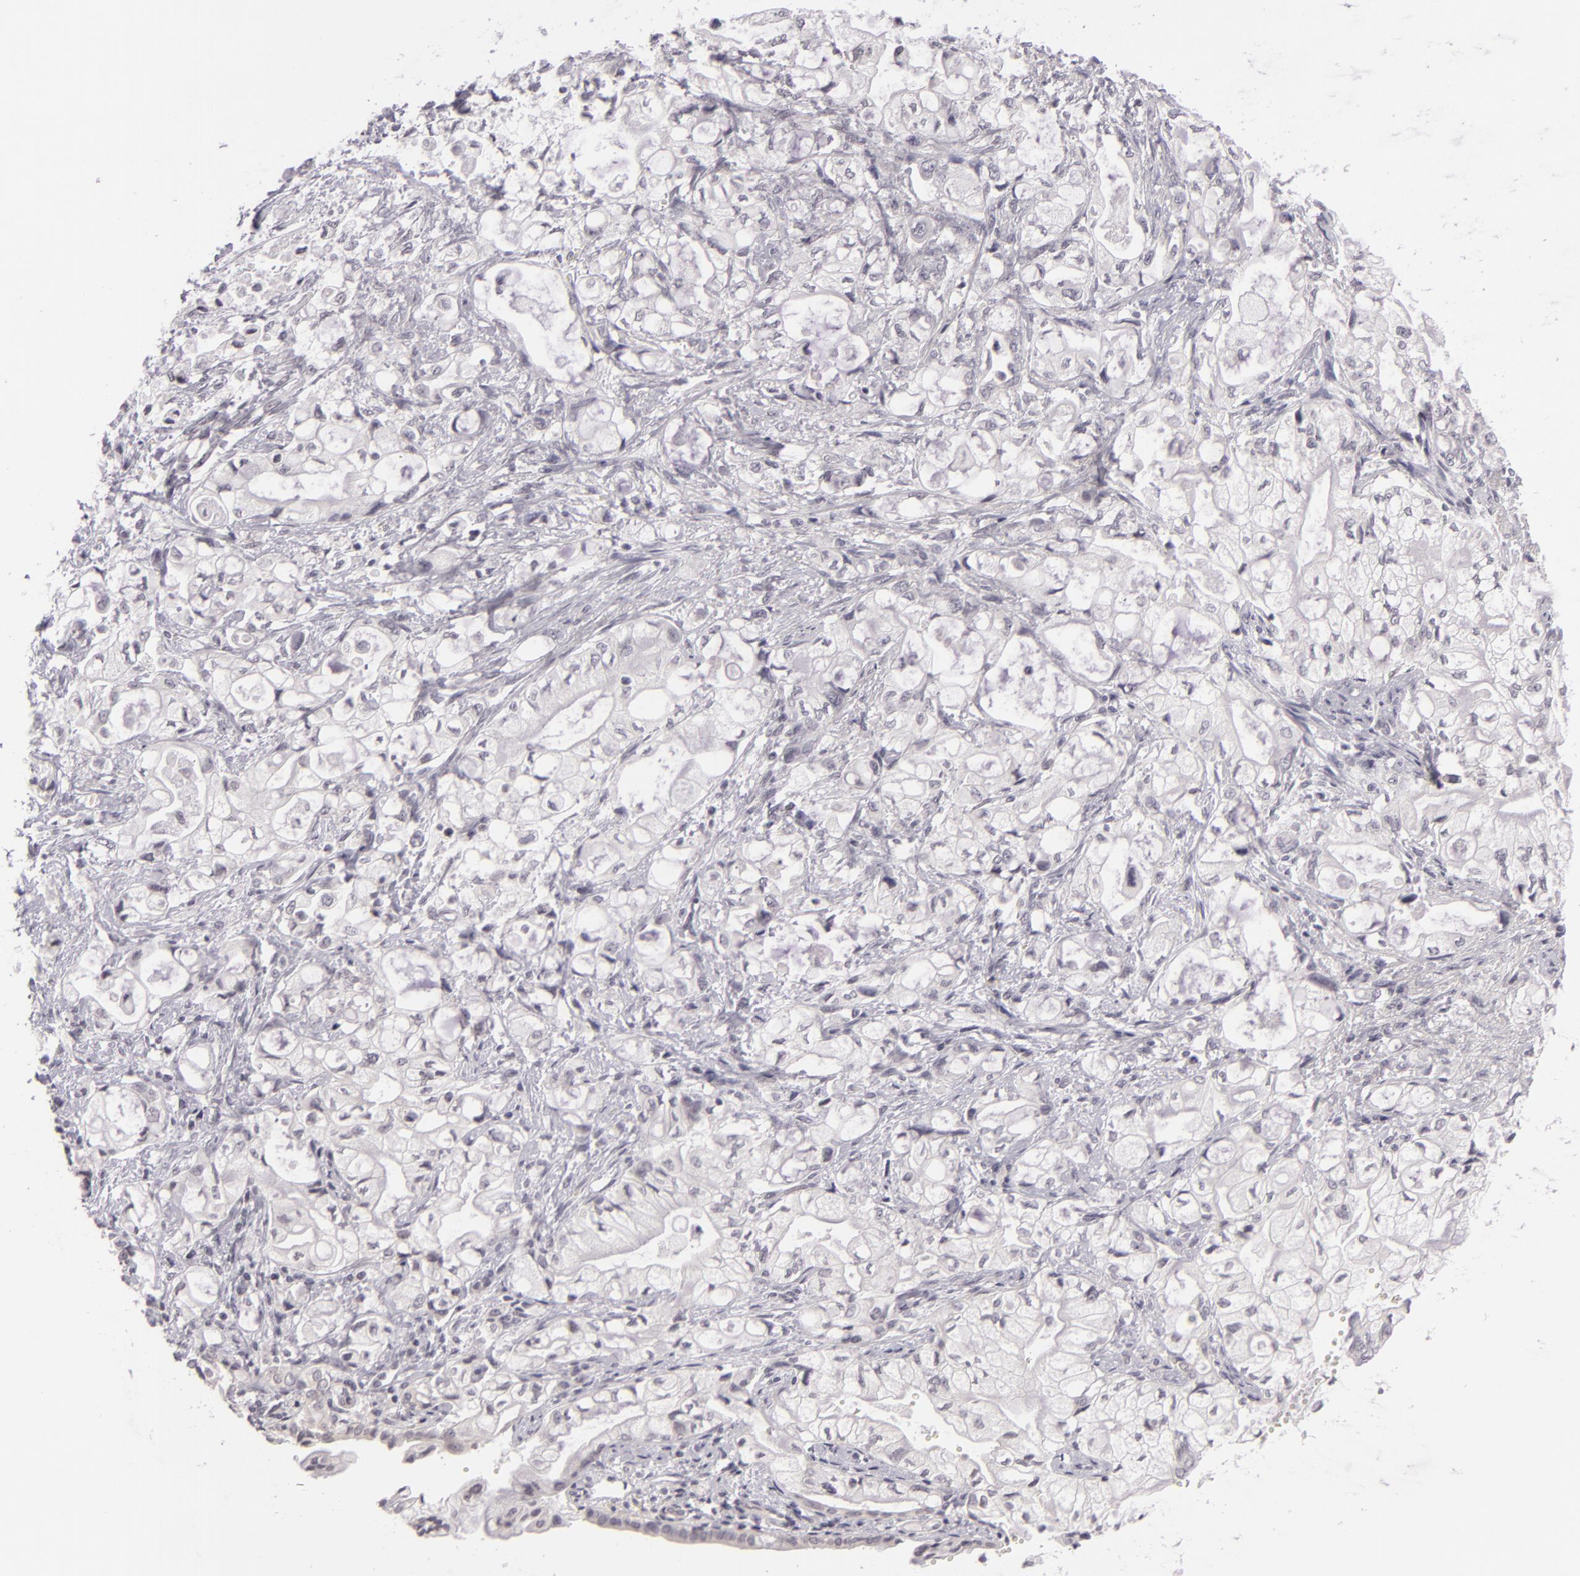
{"staining": {"intensity": "negative", "quantity": "none", "location": "none"}, "tissue": "pancreatic cancer", "cell_type": "Tumor cells", "image_type": "cancer", "snomed": [{"axis": "morphology", "description": "Adenocarcinoma, NOS"}, {"axis": "topography", "description": "Pancreas"}], "caption": "Human adenocarcinoma (pancreatic) stained for a protein using immunohistochemistry (IHC) displays no expression in tumor cells.", "gene": "ZNF205", "patient": {"sex": "male", "age": 79}}